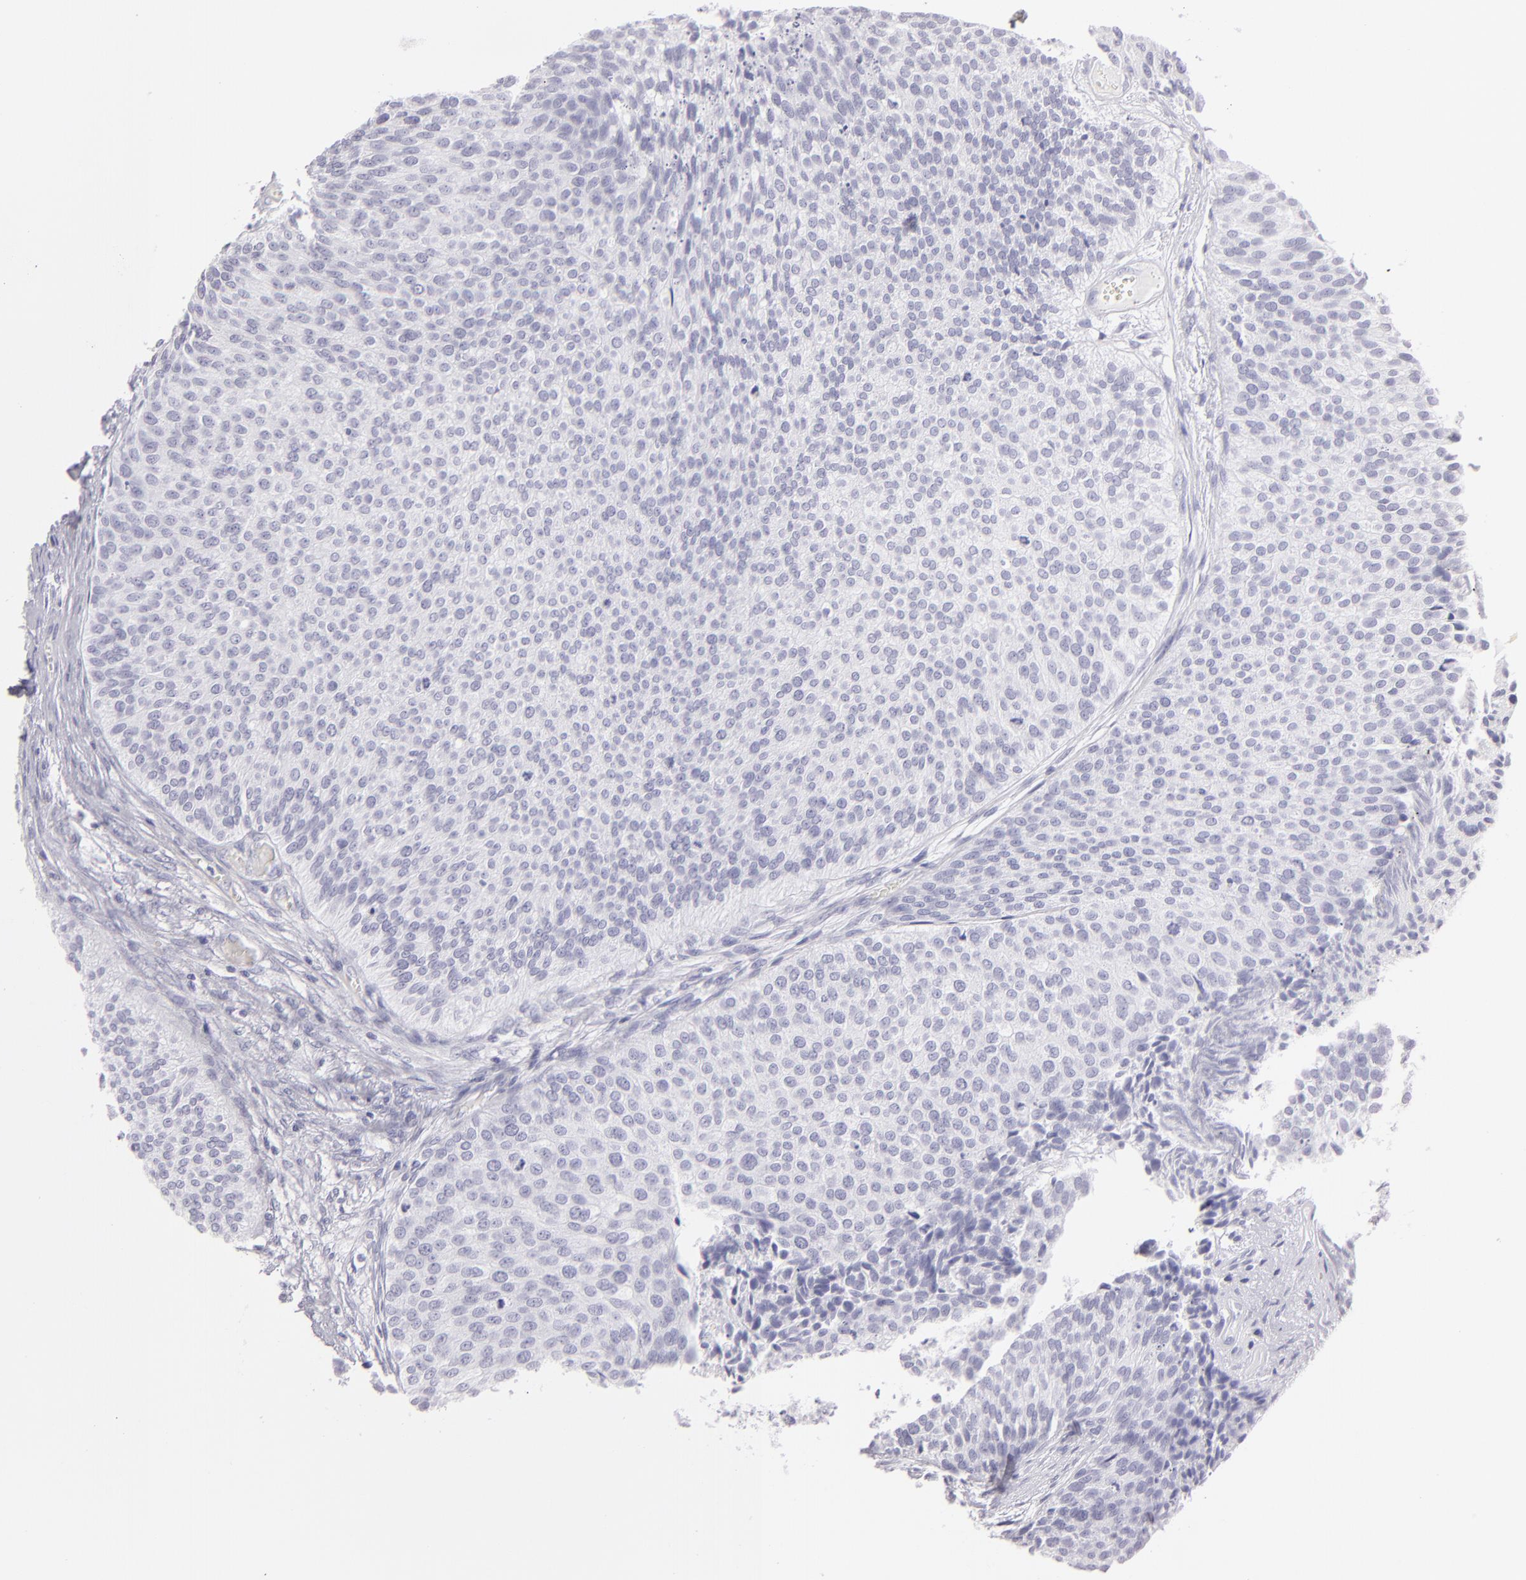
{"staining": {"intensity": "negative", "quantity": "none", "location": "none"}, "tissue": "urothelial cancer", "cell_type": "Tumor cells", "image_type": "cancer", "snomed": [{"axis": "morphology", "description": "Urothelial carcinoma, Low grade"}, {"axis": "topography", "description": "Urinary bladder"}], "caption": "A high-resolution histopathology image shows immunohistochemistry (IHC) staining of urothelial carcinoma (low-grade), which exhibits no significant positivity in tumor cells. (DAB immunohistochemistry visualized using brightfield microscopy, high magnification).", "gene": "FLG", "patient": {"sex": "male", "age": 84}}